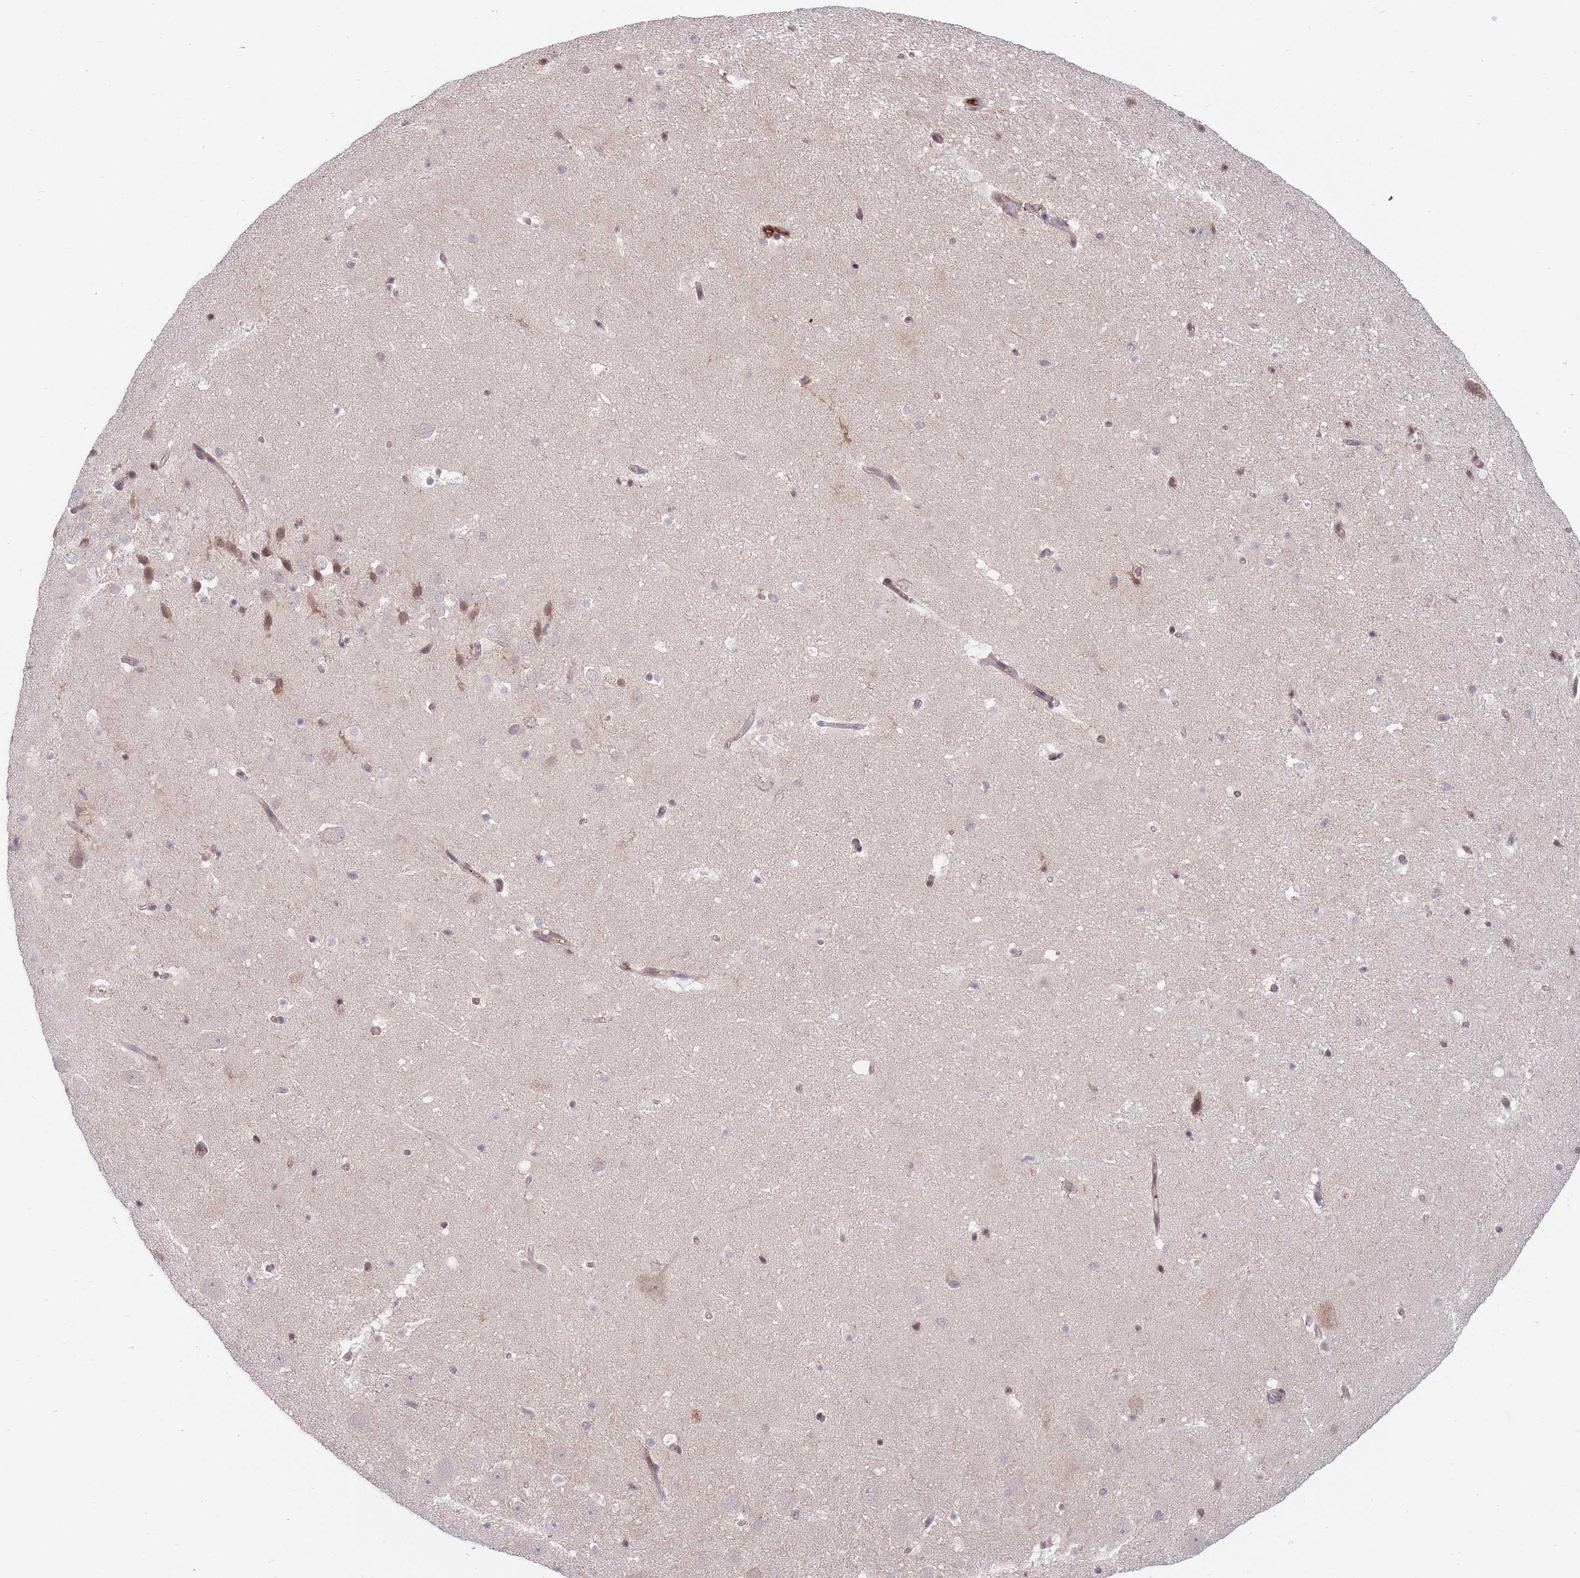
{"staining": {"intensity": "moderate", "quantity": "<25%", "location": "nuclear"}, "tissue": "hippocampus", "cell_type": "Glial cells", "image_type": "normal", "snomed": [{"axis": "morphology", "description": "Normal tissue, NOS"}, {"axis": "topography", "description": "Hippocampus"}], "caption": "A brown stain shows moderate nuclear positivity of a protein in glial cells of benign hippocampus. The protein is shown in brown color, while the nuclei are stained blue.", "gene": "RALGDS", "patient": {"sex": "male", "age": 37}}